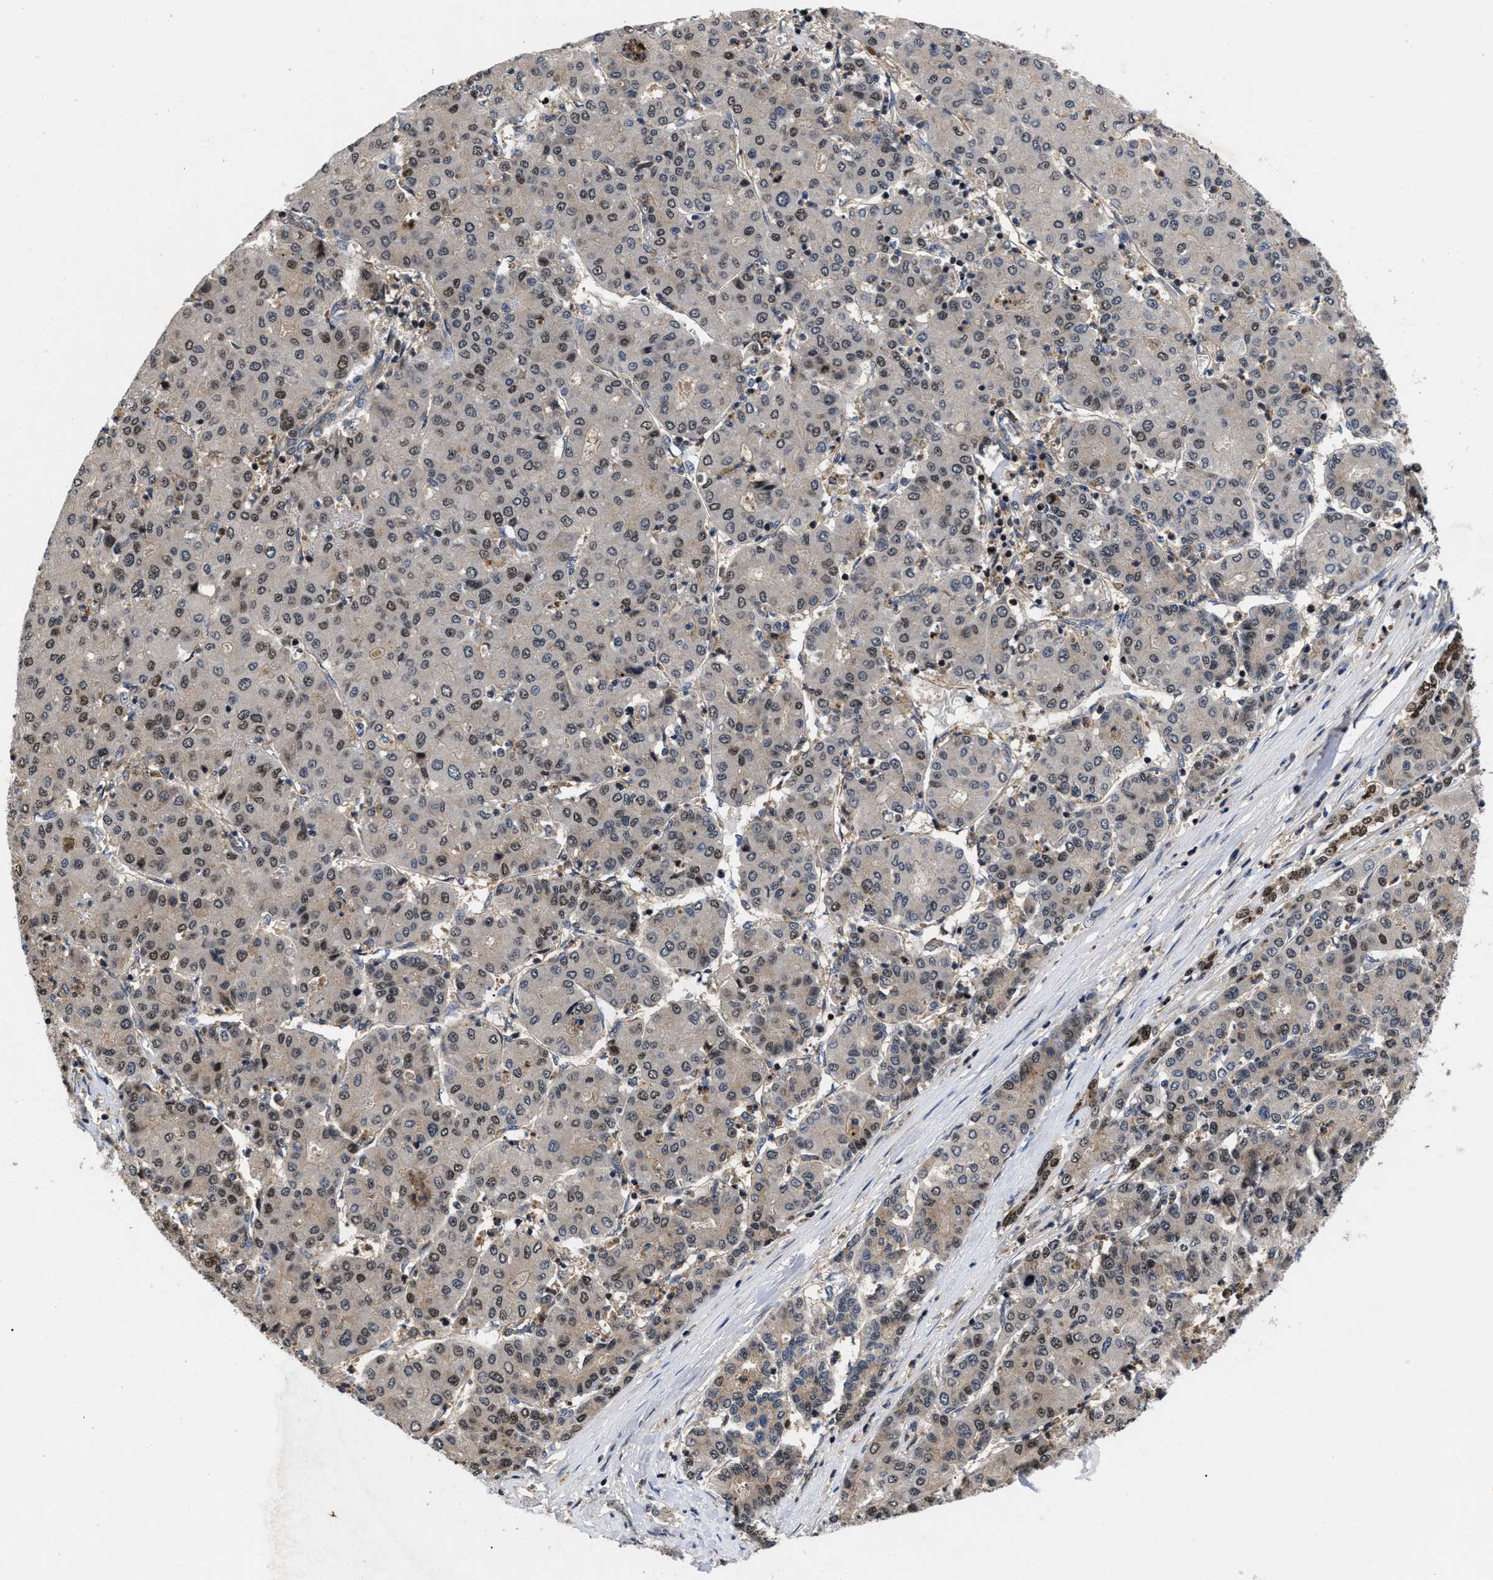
{"staining": {"intensity": "weak", "quantity": "25%-75%", "location": "nuclear"}, "tissue": "liver cancer", "cell_type": "Tumor cells", "image_type": "cancer", "snomed": [{"axis": "morphology", "description": "Carcinoma, Hepatocellular, NOS"}, {"axis": "topography", "description": "Liver"}], "caption": "Protein expression analysis of hepatocellular carcinoma (liver) demonstrates weak nuclear staining in about 25%-75% of tumor cells.", "gene": "FAM200A", "patient": {"sex": "male", "age": 65}}